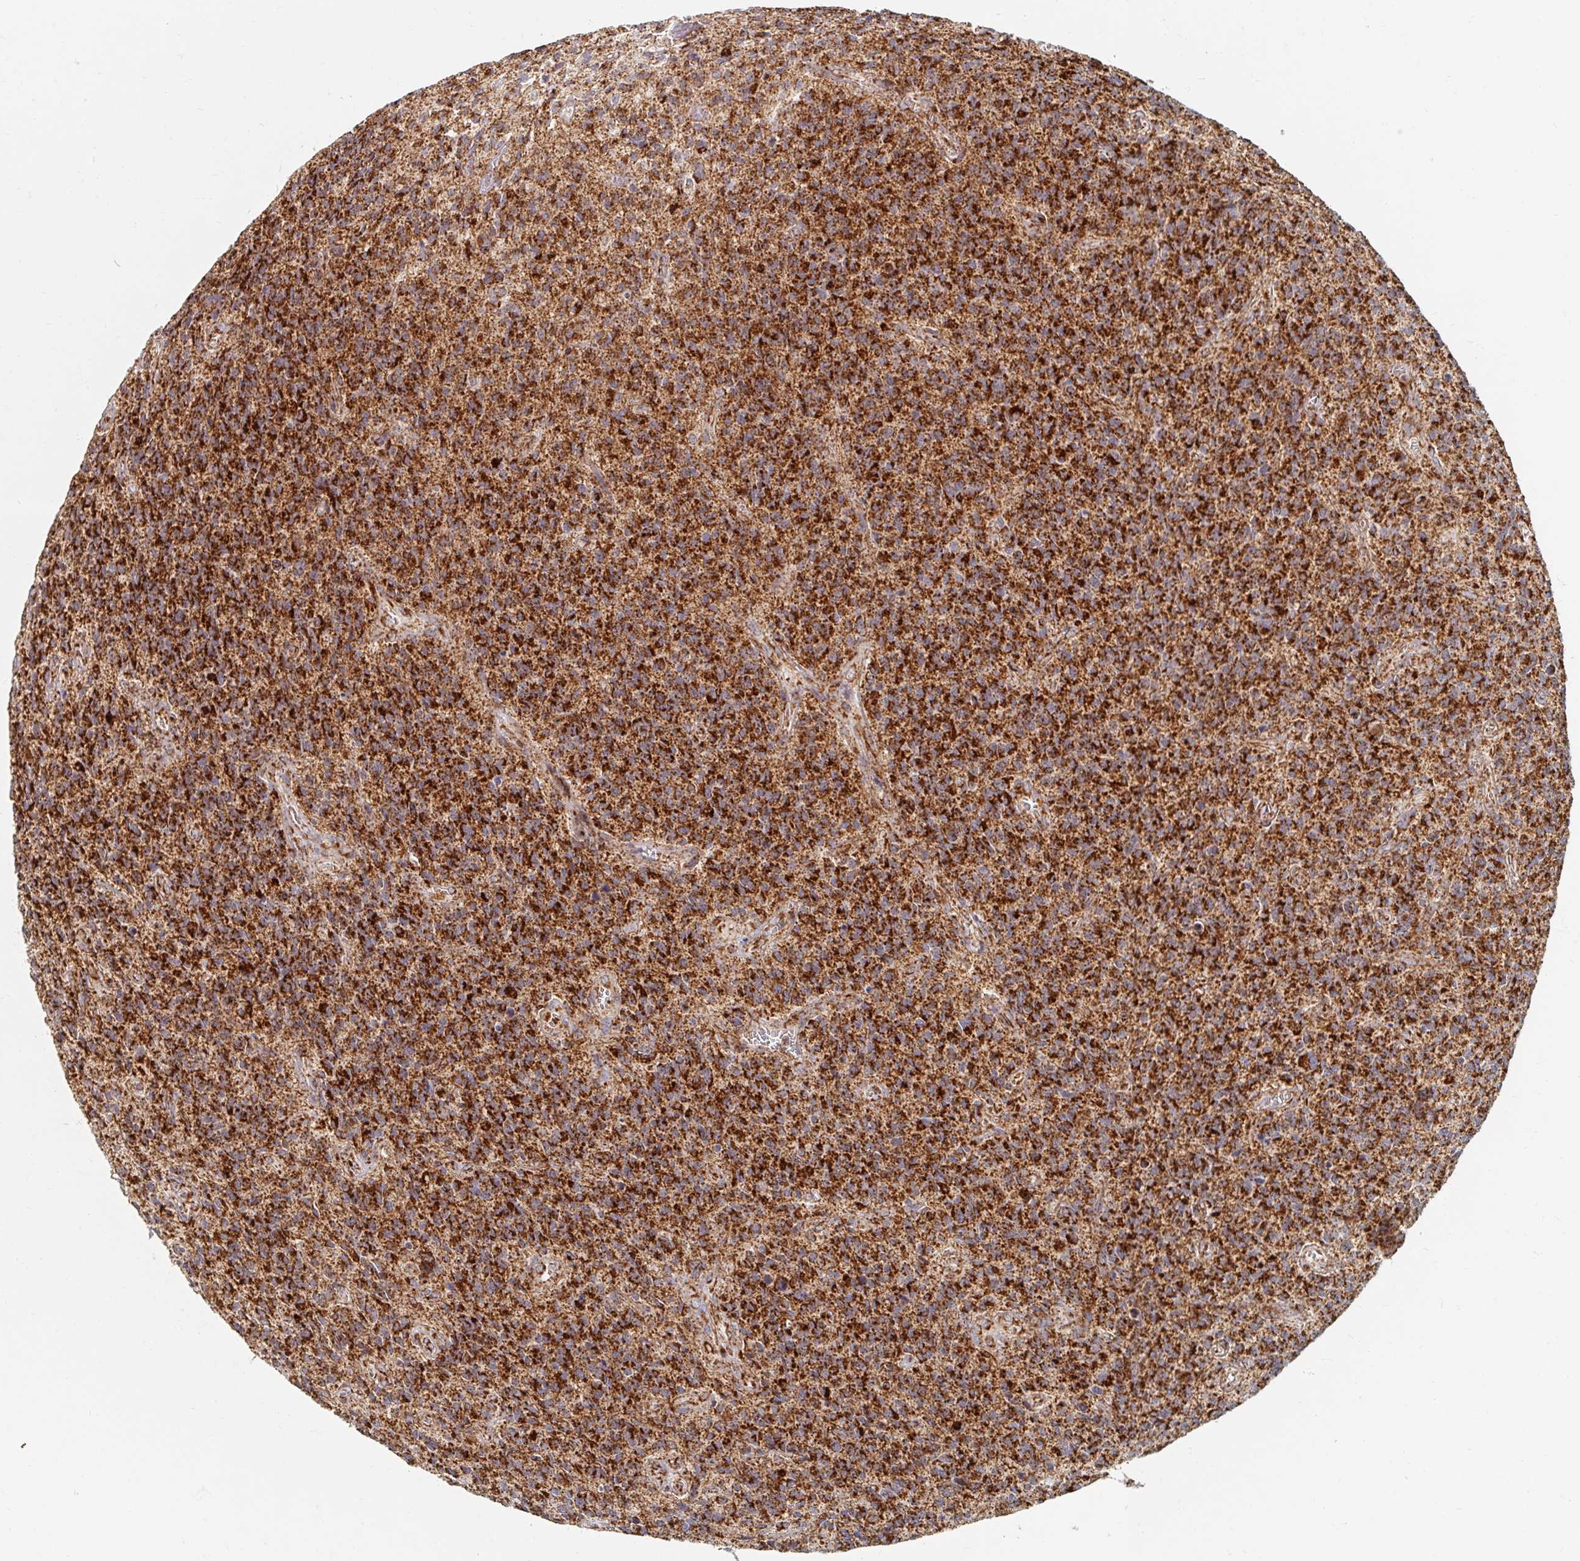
{"staining": {"intensity": "strong", "quantity": ">75%", "location": "cytoplasmic/membranous"}, "tissue": "glioma", "cell_type": "Tumor cells", "image_type": "cancer", "snomed": [{"axis": "morphology", "description": "Glioma, malignant, High grade"}, {"axis": "topography", "description": "Brain"}], "caption": "There is high levels of strong cytoplasmic/membranous expression in tumor cells of high-grade glioma (malignant), as demonstrated by immunohistochemical staining (brown color).", "gene": "MAVS", "patient": {"sex": "male", "age": 76}}